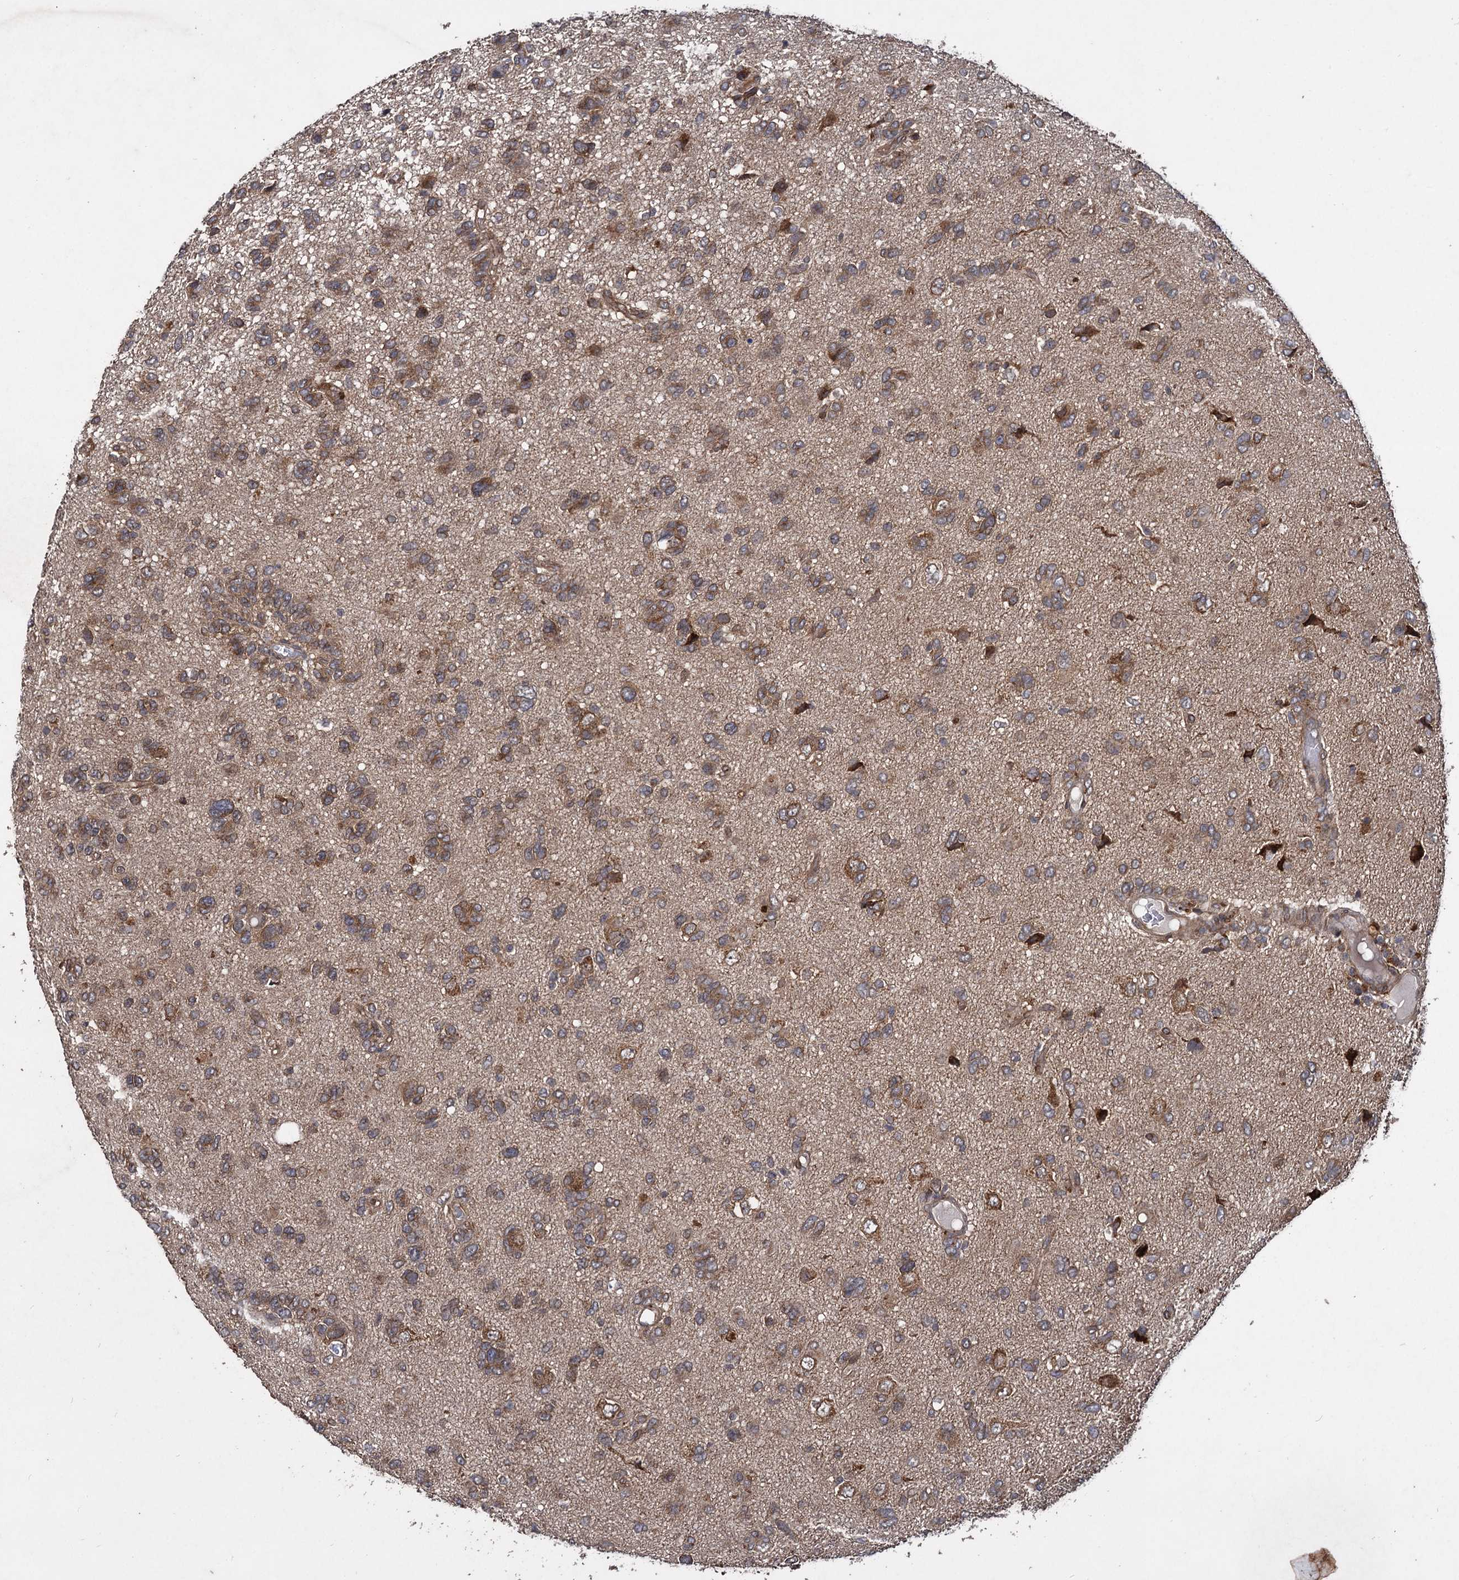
{"staining": {"intensity": "moderate", "quantity": ">75%", "location": "cytoplasmic/membranous"}, "tissue": "glioma", "cell_type": "Tumor cells", "image_type": "cancer", "snomed": [{"axis": "morphology", "description": "Glioma, malignant, High grade"}, {"axis": "topography", "description": "Brain"}], "caption": "Glioma tissue displays moderate cytoplasmic/membranous positivity in about >75% of tumor cells", "gene": "DCP1B", "patient": {"sex": "female", "age": 59}}